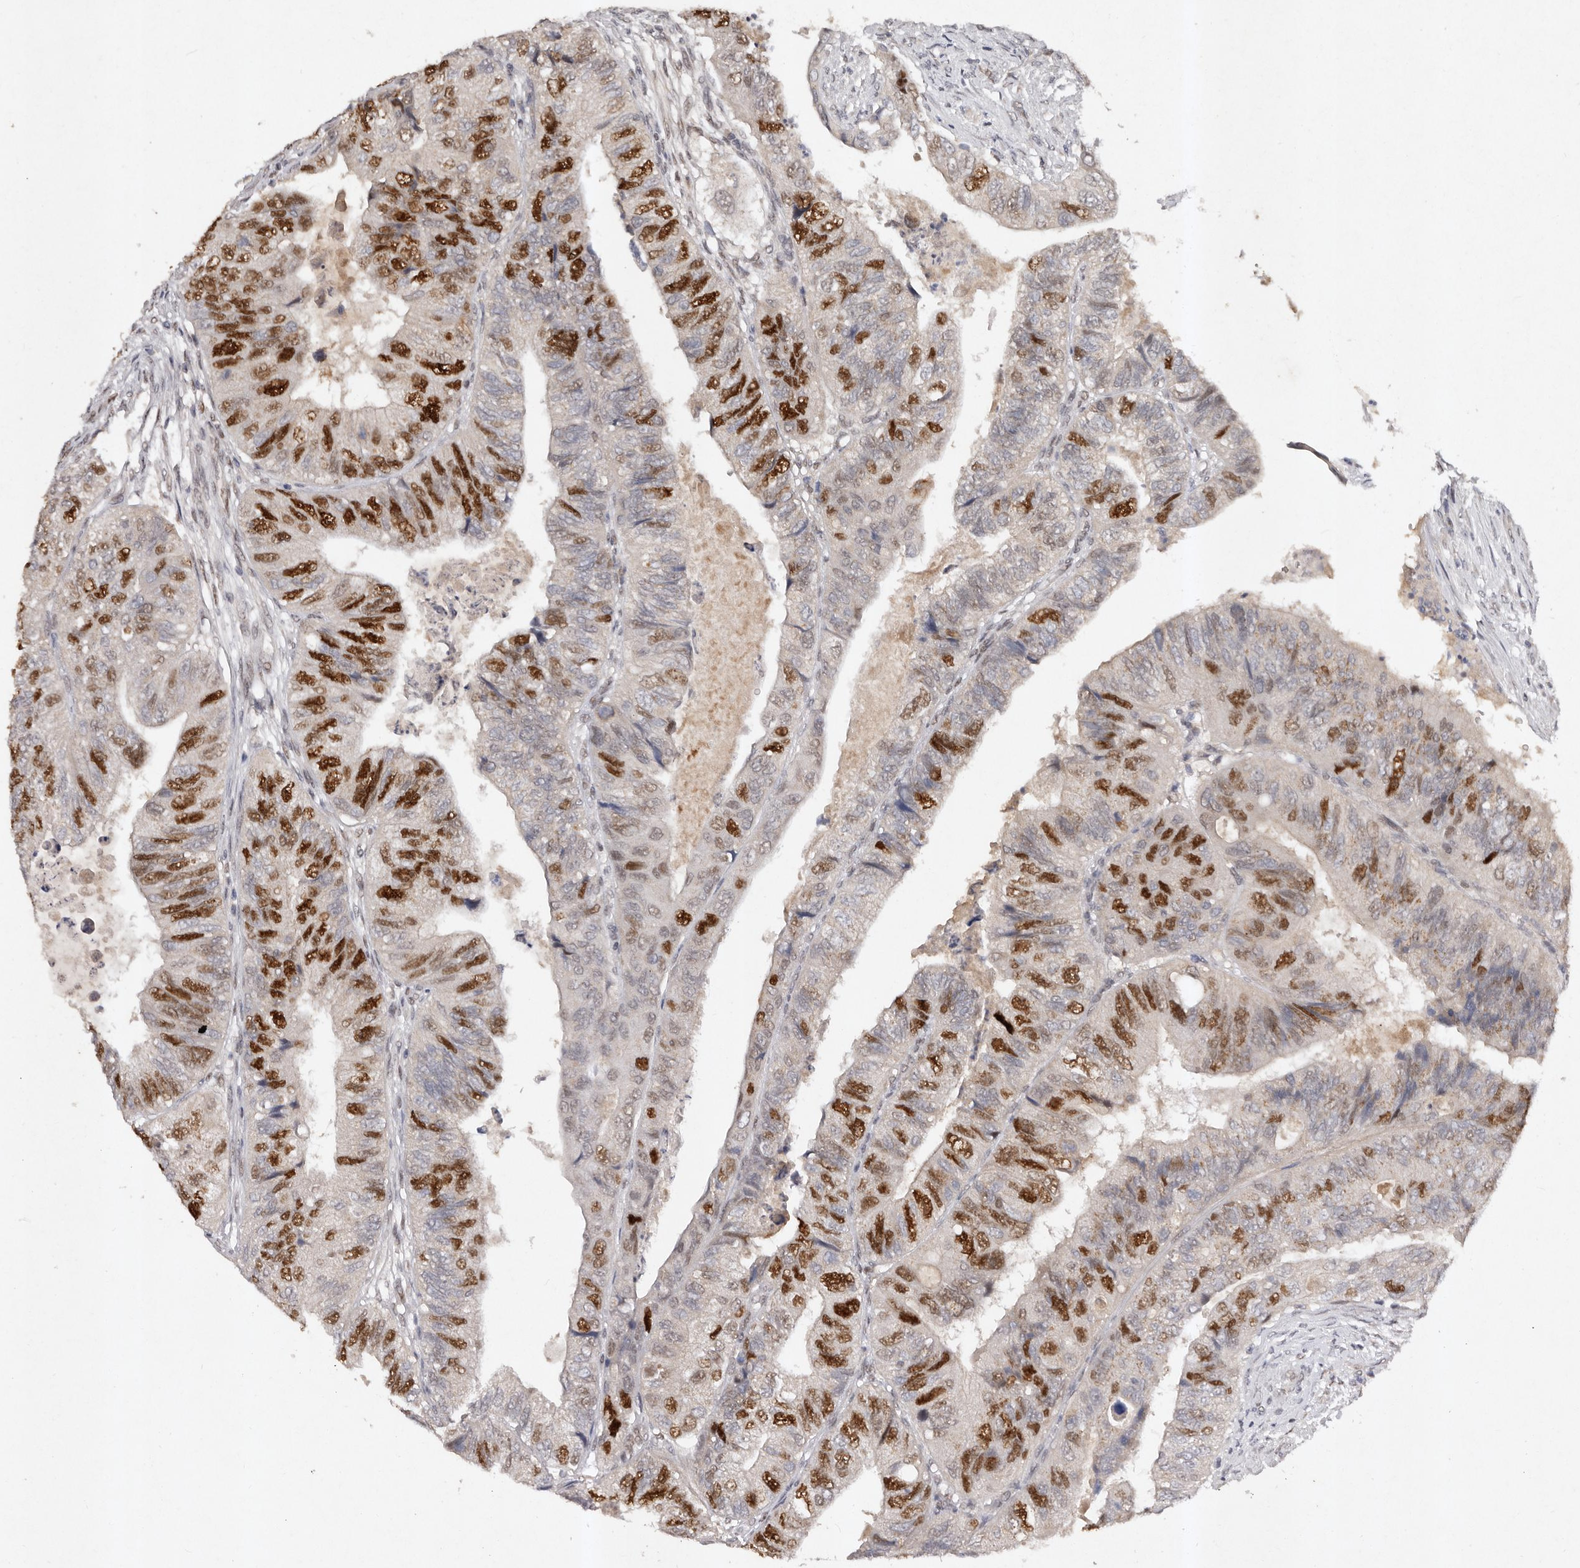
{"staining": {"intensity": "strong", "quantity": "25%-75%", "location": "nuclear"}, "tissue": "colorectal cancer", "cell_type": "Tumor cells", "image_type": "cancer", "snomed": [{"axis": "morphology", "description": "Adenocarcinoma, NOS"}, {"axis": "topography", "description": "Rectum"}], "caption": "Brown immunohistochemical staining in human colorectal cancer (adenocarcinoma) demonstrates strong nuclear expression in approximately 25%-75% of tumor cells. (DAB (3,3'-diaminobenzidine) IHC, brown staining for protein, blue staining for nuclei).", "gene": "KLF7", "patient": {"sex": "male", "age": 63}}